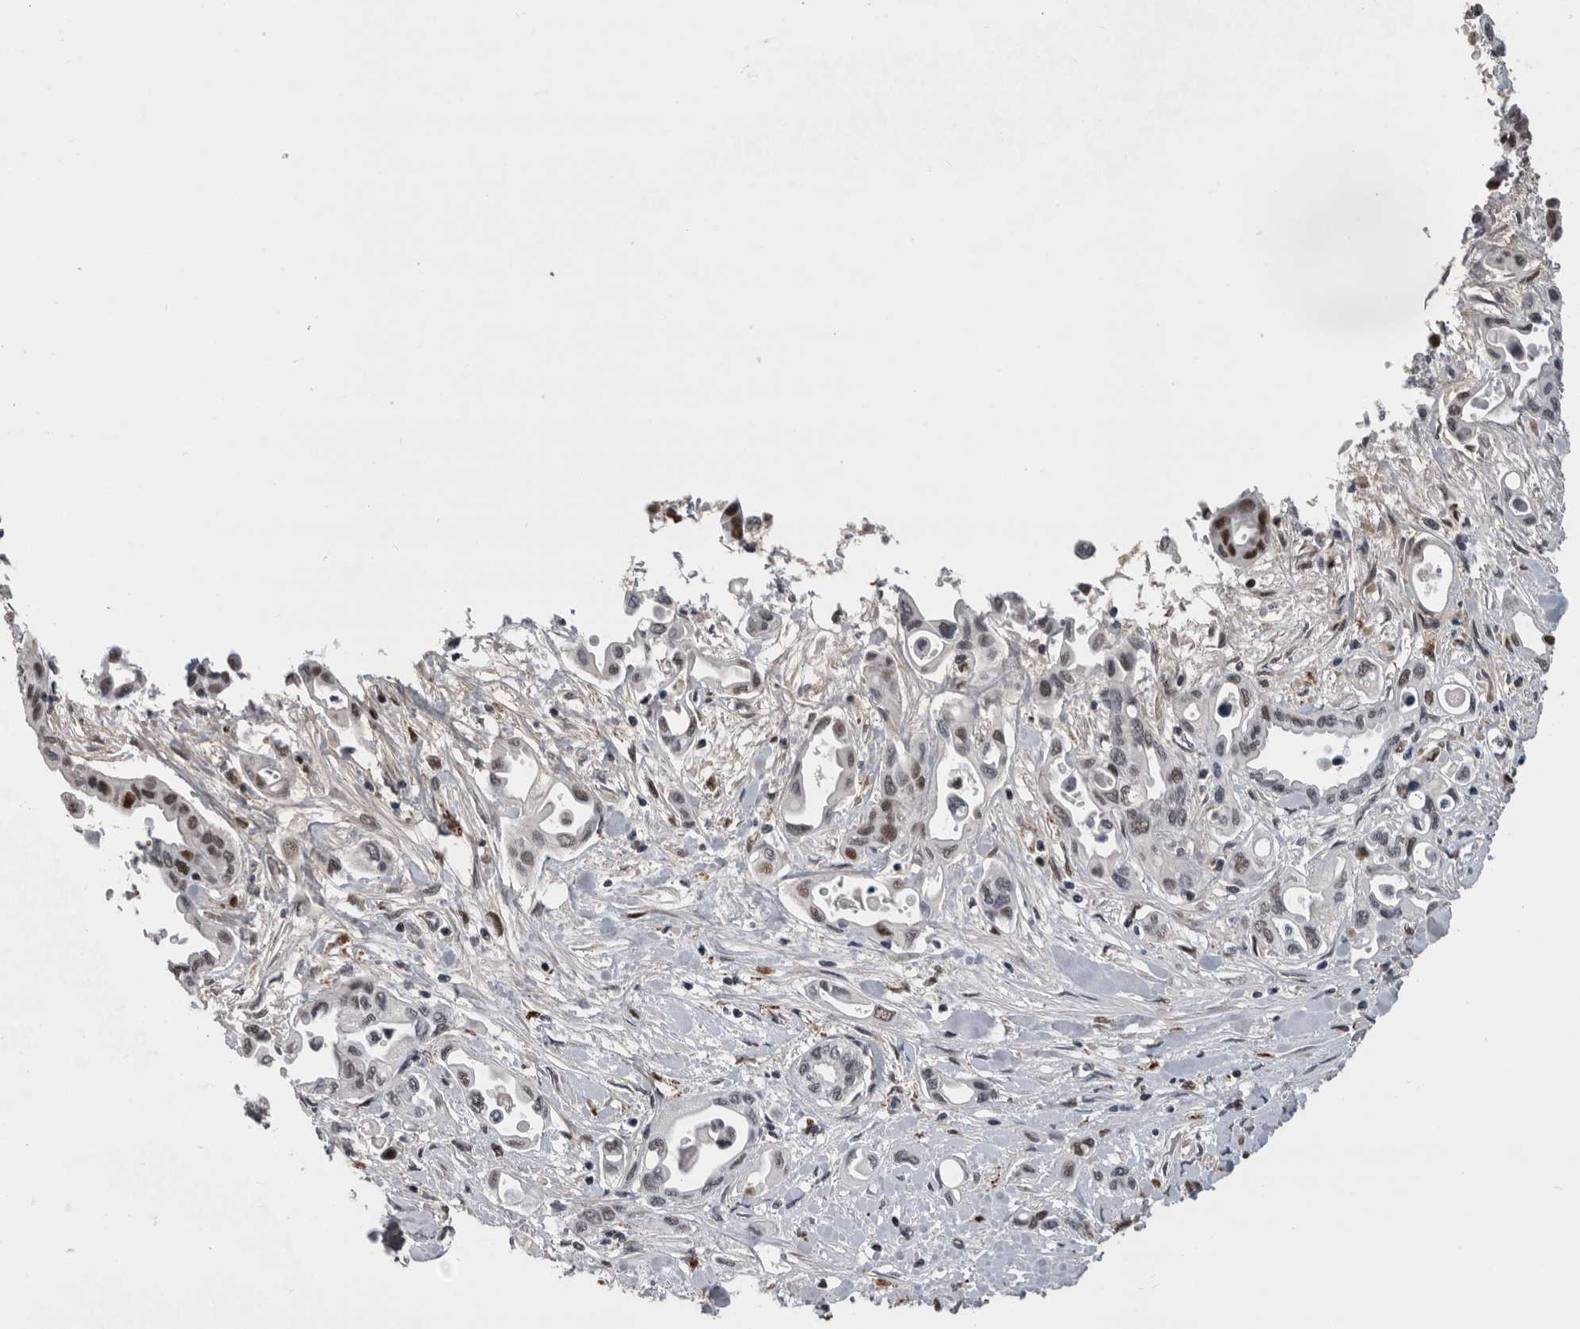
{"staining": {"intensity": "strong", "quantity": "<25%", "location": "nuclear"}, "tissue": "pancreatic cancer", "cell_type": "Tumor cells", "image_type": "cancer", "snomed": [{"axis": "morphology", "description": "Adenocarcinoma, NOS"}, {"axis": "topography", "description": "Pancreas"}], "caption": "Strong nuclear expression is identified in about <25% of tumor cells in adenocarcinoma (pancreatic).", "gene": "POLD2", "patient": {"sex": "female", "age": 57}}